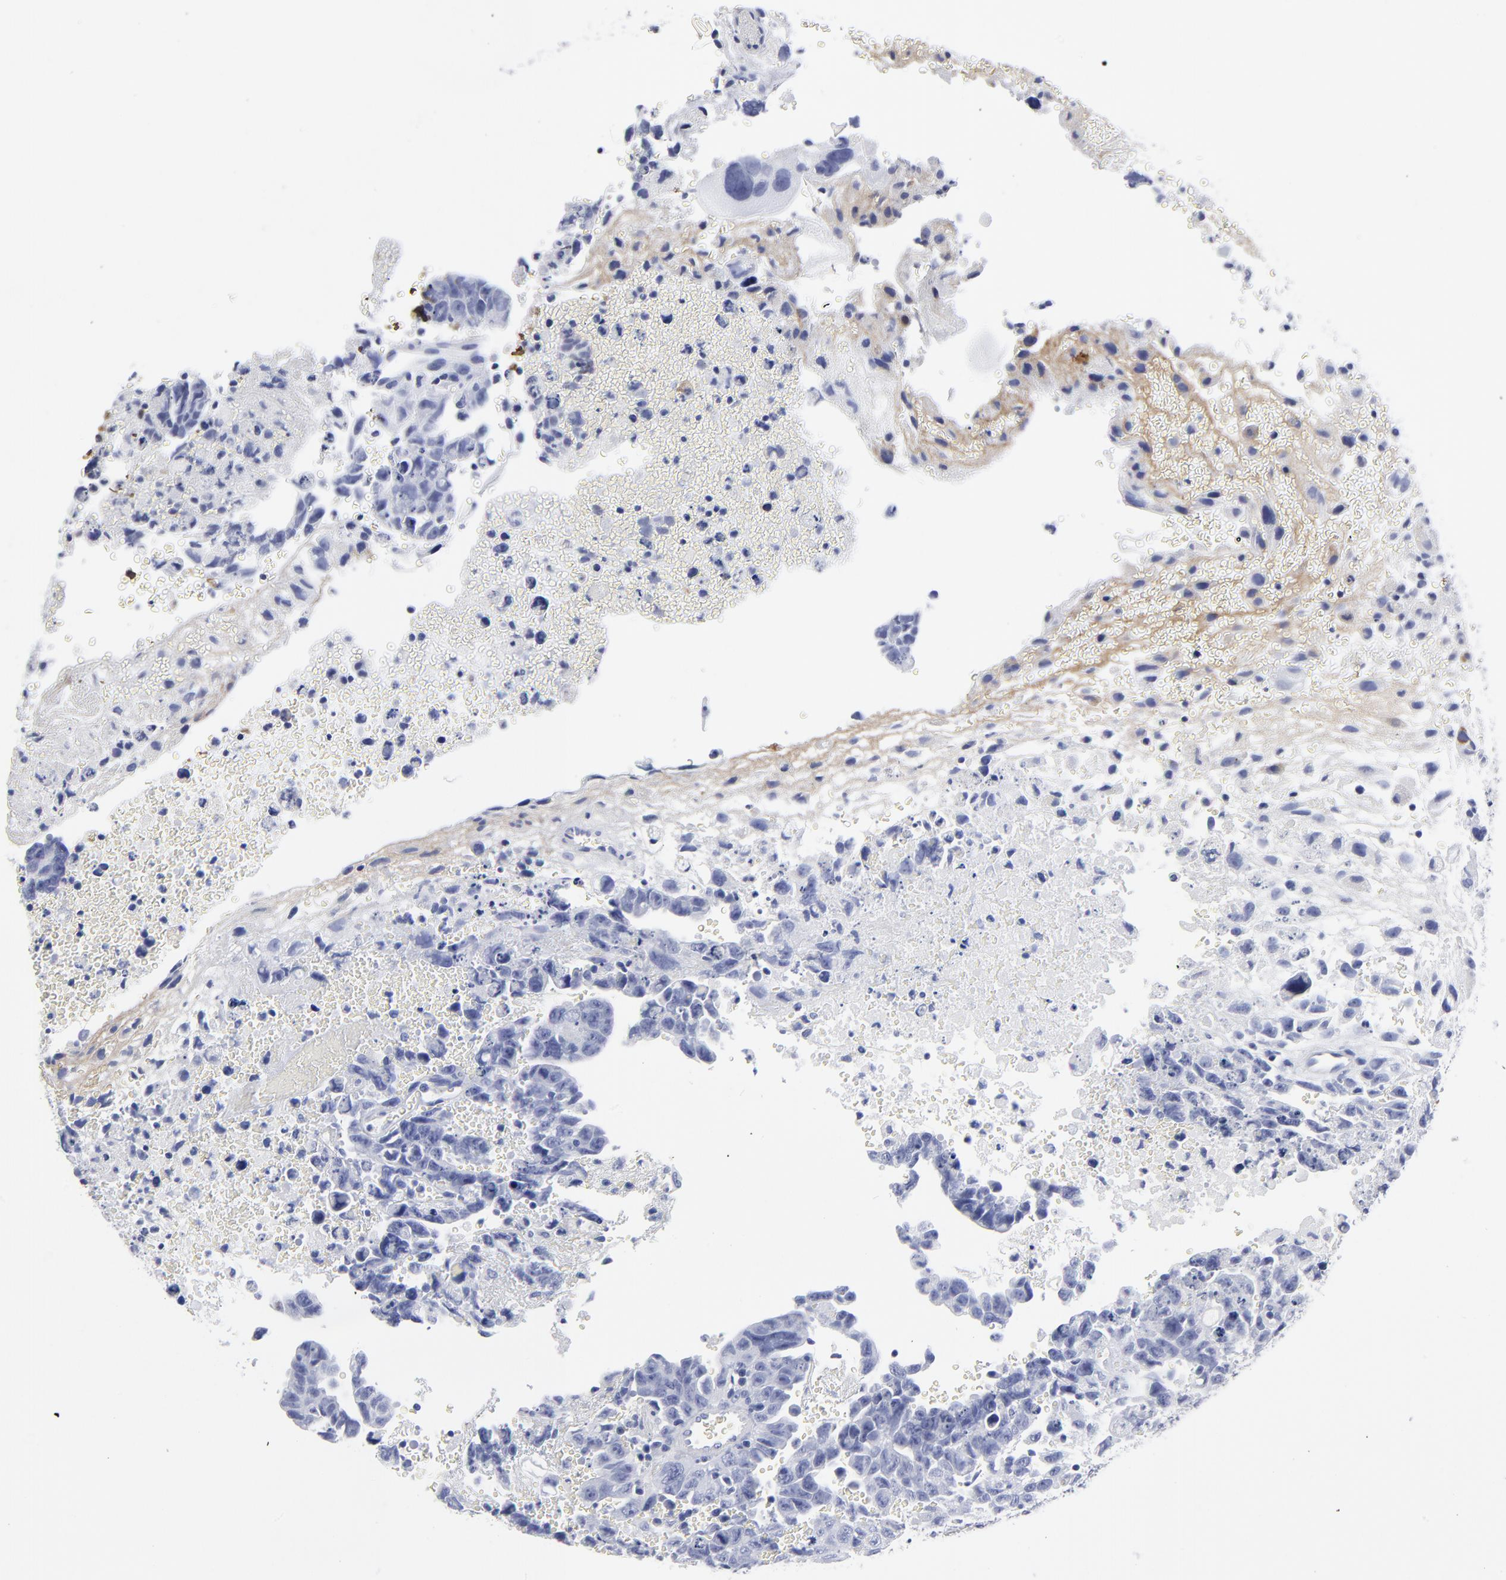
{"staining": {"intensity": "negative", "quantity": "none", "location": "none"}, "tissue": "testis cancer", "cell_type": "Tumor cells", "image_type": "cancer", "snomed": [{"axis": "morphology", "description": "Carcinoma, Embryonal, NOS"}, {"axis": "topography", "description": "Testis"}], "caption": "This is an immunohistochemistry micrograph of human embryonal carcinoma (testis). There is no expression in tumor cells.", "gene": "DCN", "patient": {"sex": "male", "age": 28}}